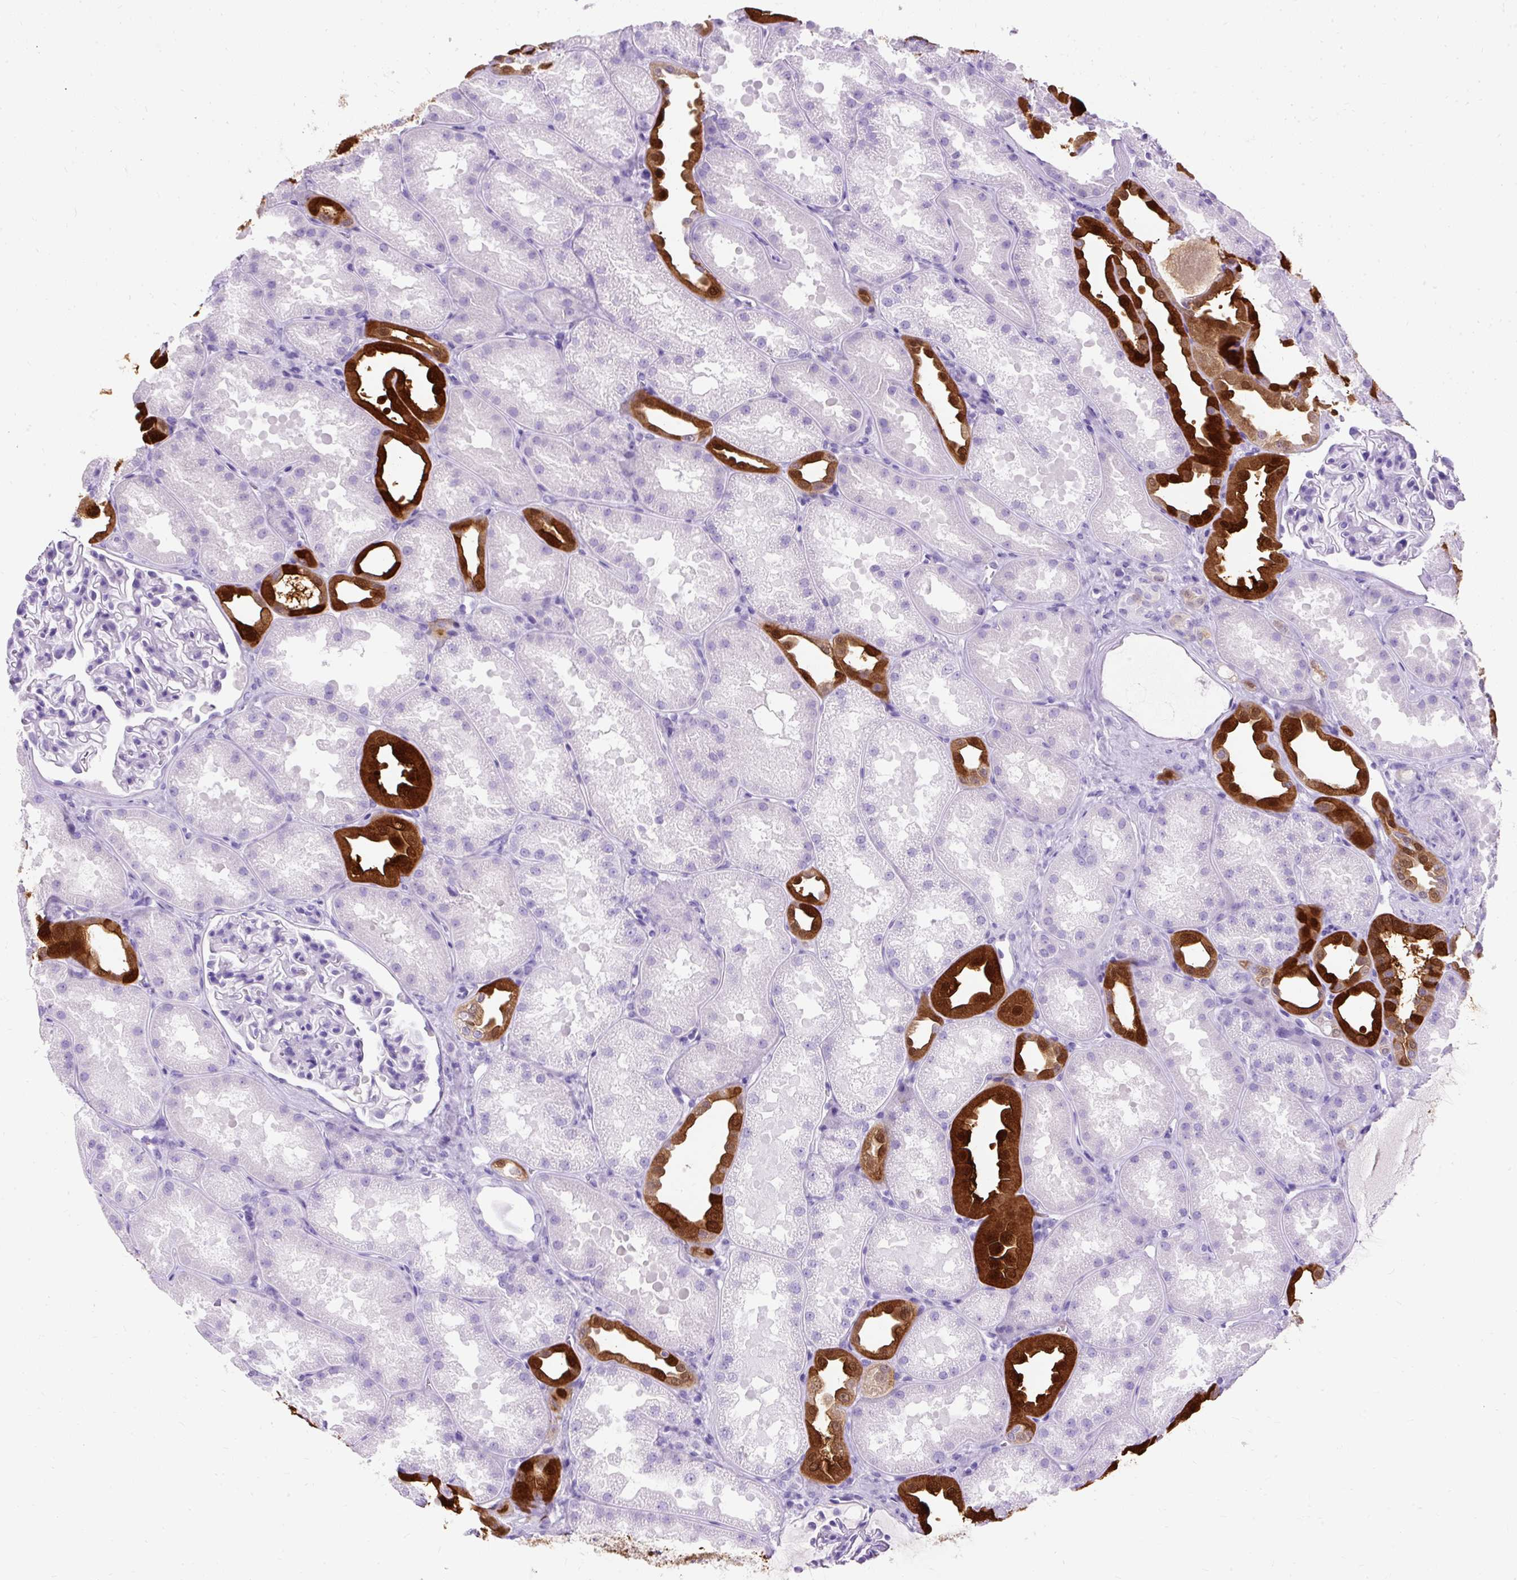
{"staining": {"intensity": "negative", "quantity": "none", "location": "none"}, "tissue": "kidney", "cell_type": "Cells in glomeruli", "image_type": "normal", "snomed": [{"axis": "morphology", "description": "Normal tissue, NOS"}, {"axis": "topography", "description": "Kidney"}], "caption": "A high-resolution histopathology image shows immunohistochemistry staining of benign kidney, which demonstrates no significant staining in cells in glomeruli. (DAB immunohistochemistry (IHC) with hematoxylin counter stain).", "gene": "PVALB", "patient": {"sex": "male", "age": 61}}